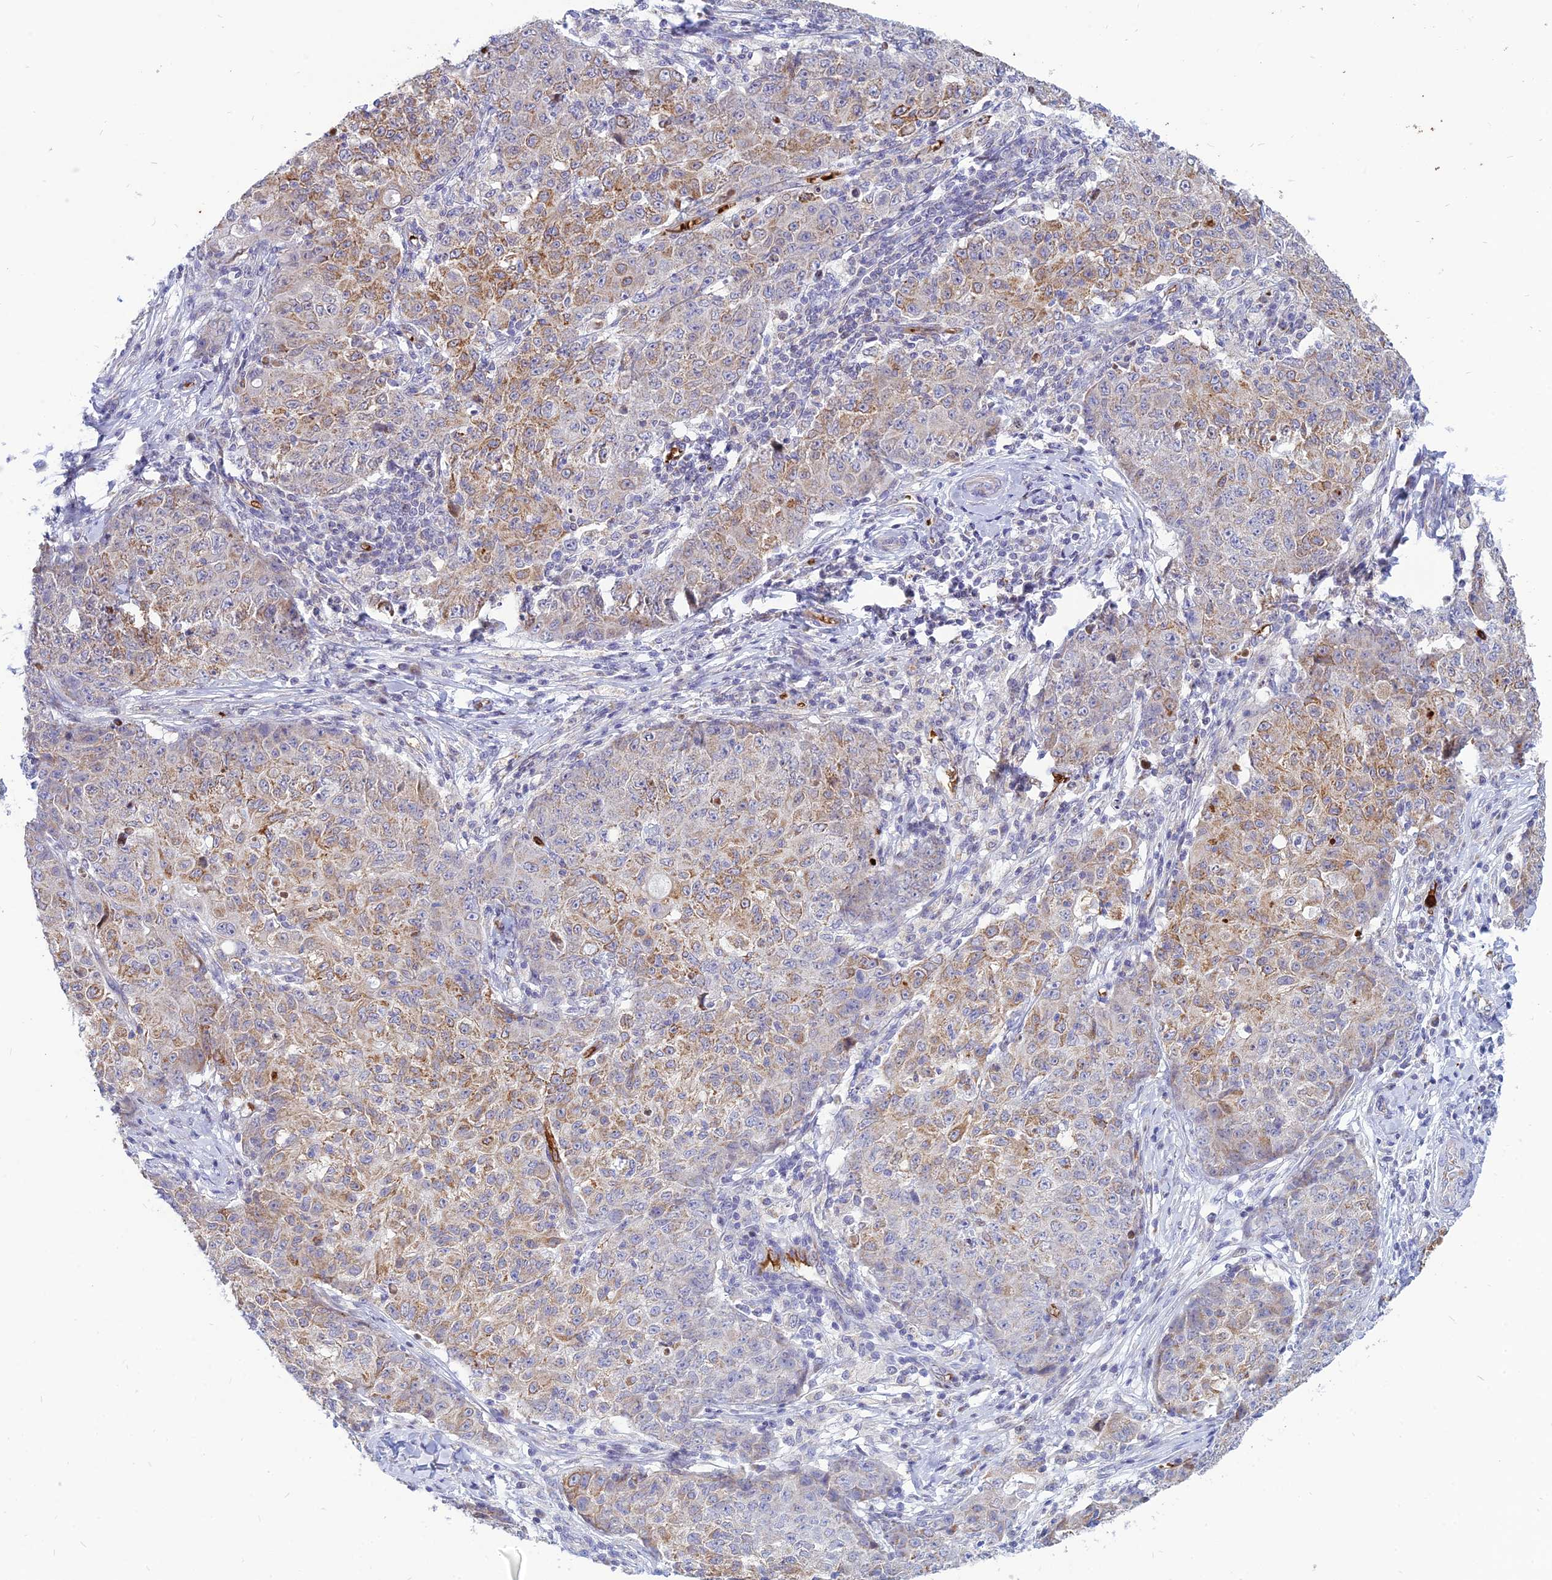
{"staining": {"intensity": "weak", "quantity": "25%-75%", "location": "cytoplasmic/membranous"}, "tissue": "ovarian cancer", "cell_type": "Tumor cells", "image_type": "cancer", "snomed": [{"axis": "morphology", "description": "Carcinoma, endometroid"}, {"axis": "topography", "description": "Ovary"}], "caption": "IHC image of endometroid carcinoma (ovarian) stained for a protein (brown), which shows low levels of weak cytoplasmic/membranous expression in about 25%-75% of tumor cells.", "gene": "HHAT", "patient": {"sex": "female", "age": 42}}